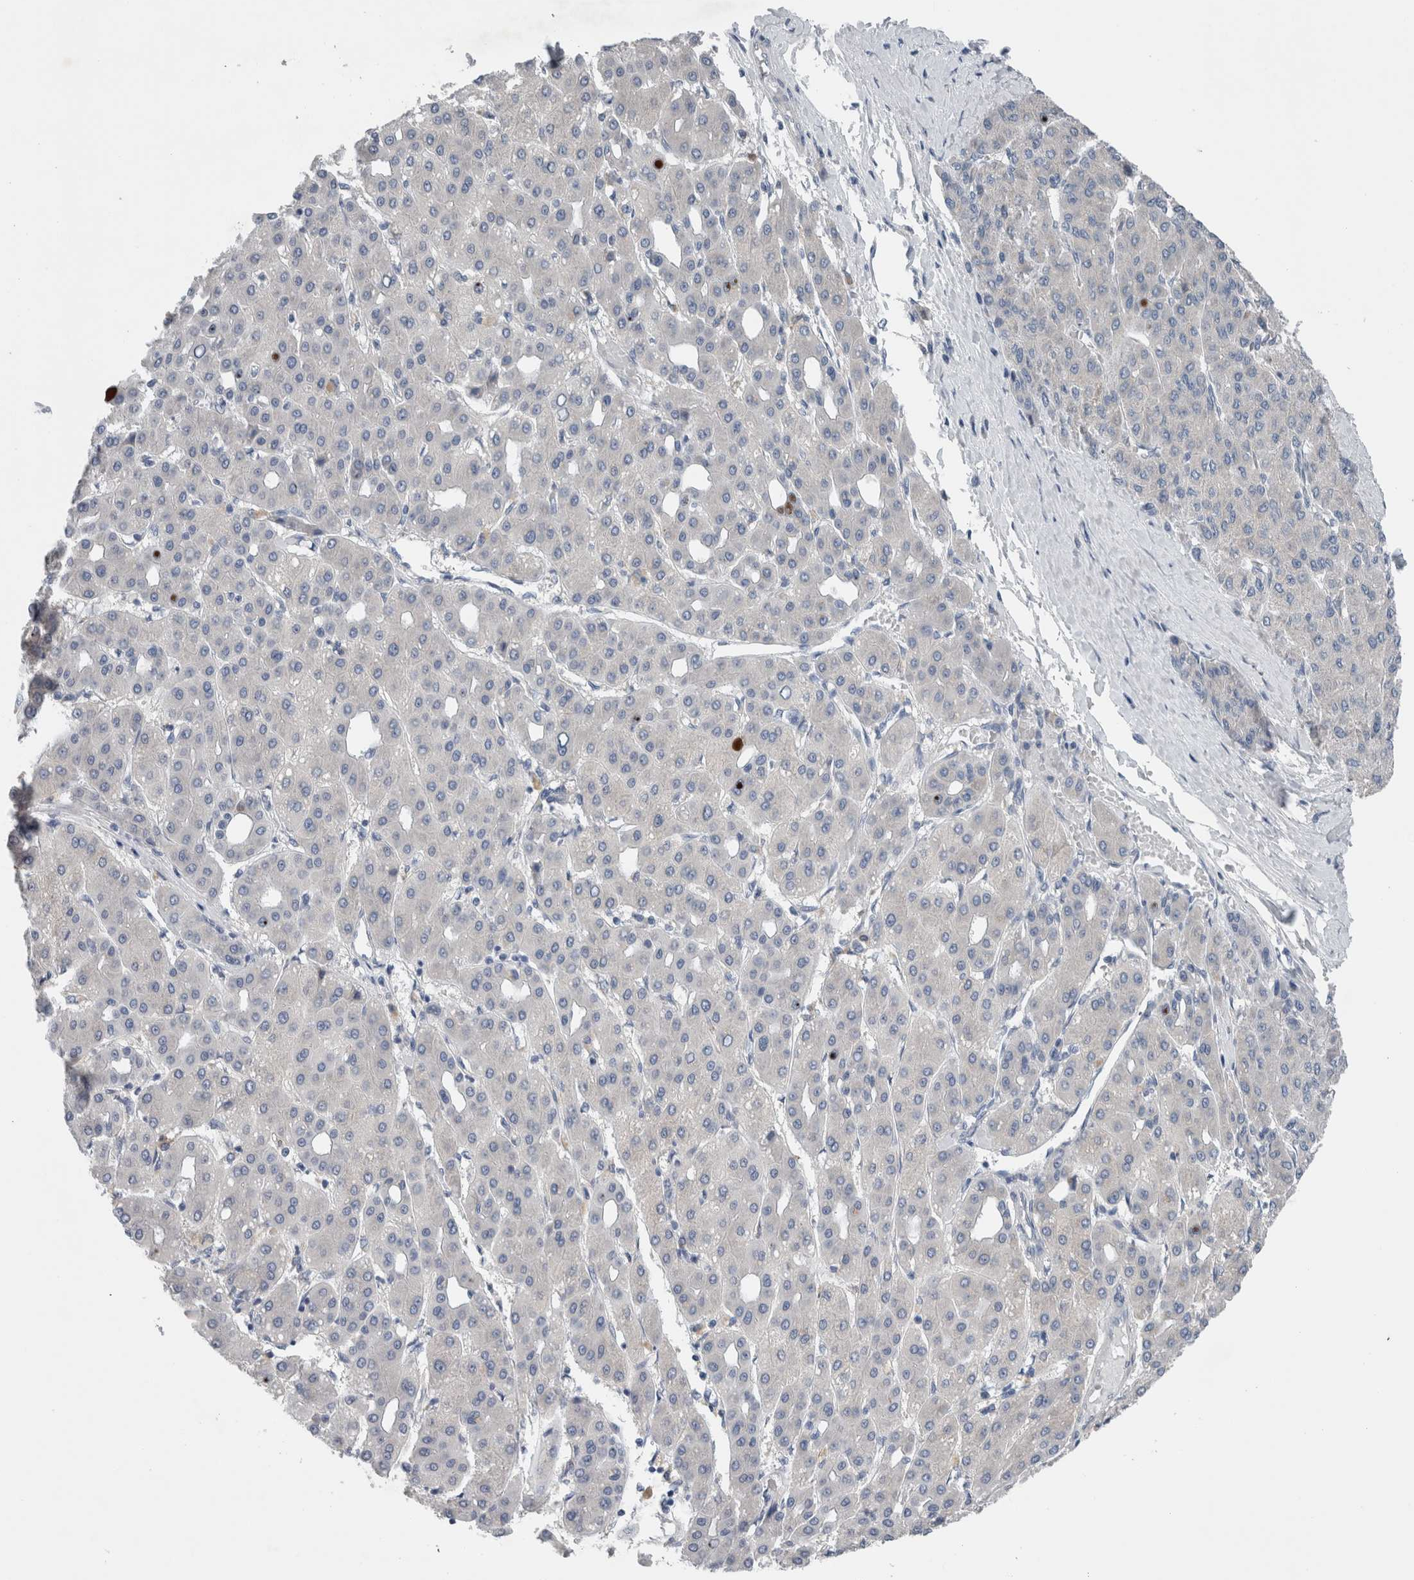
{"staining": {"intensity": "negative", "quantity": "none", "location": "none"}, "tissue": "liver cancer", "cell_type": "Tumor cells", "image_type": "cancer", "snomed": [{"axis": "morphology", "description": "Carcinoma, Hepatocellular, NOS"}, {"axis": "topography", "description": "Liver"}], "caption": "This is an IHC photomicrograph of liver cancer. There is no expression in tumor cells.", "gene": "CRNN", "patient": {"sex": "male", "age": 65}}